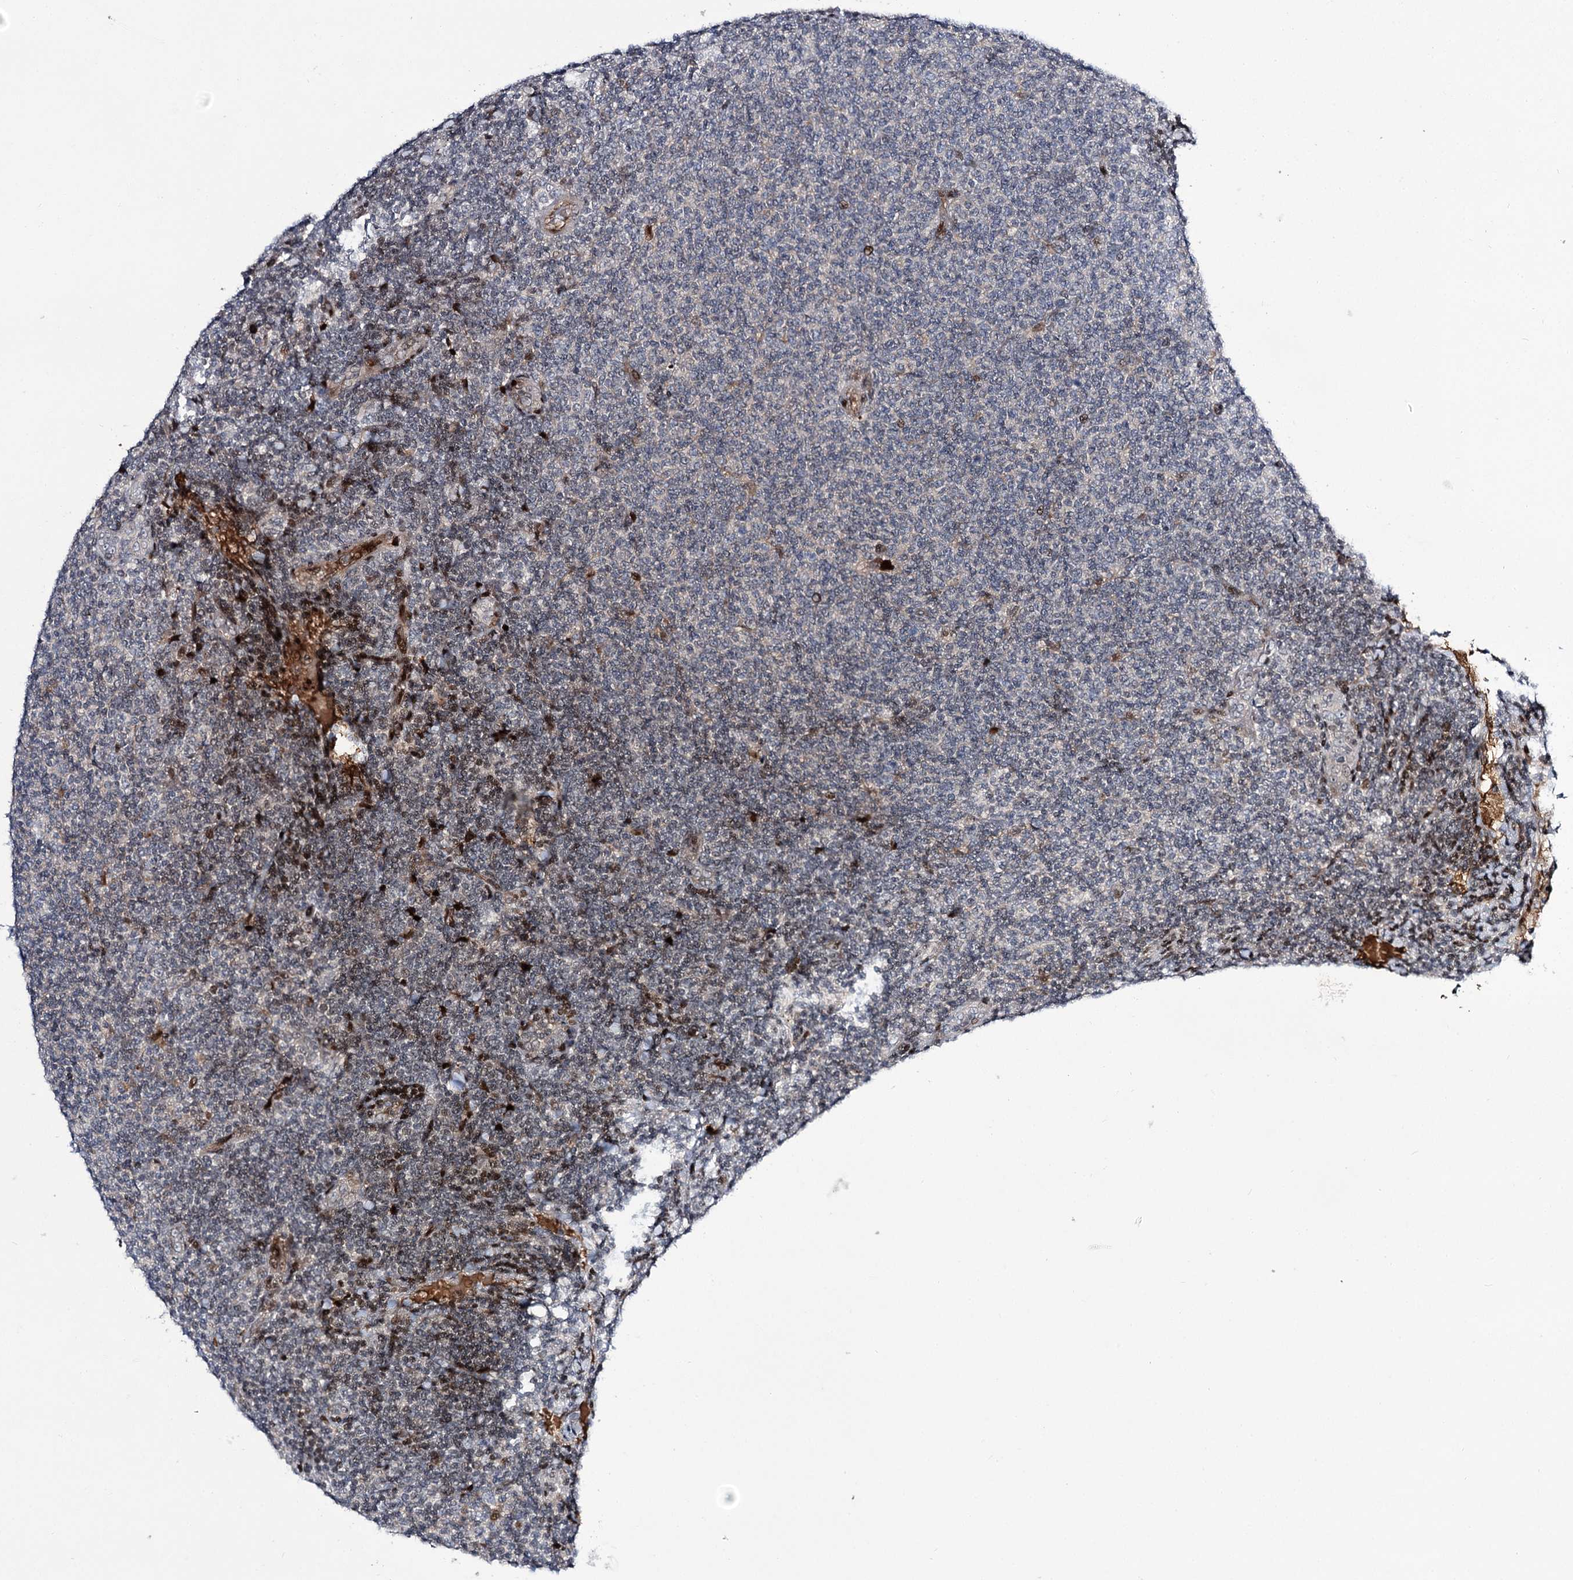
{"staining": {"intensity": "negative", "quantity": "none", "location": "none"}, "tissue": "lymphoma", "cell_type": "Tumor cells", "image_type": "cancer", "snomed": [{"axis": "morphology", "description": "Malignant lymphoma, non-Hodgkin's type, Low grade"}, {"axis": "topography", "description": "Lymph node"}], "caption": "The immunohistochemistry image has no significant expression in tumor cells of lymphoma tissue.", "gene": "ITFG2", "patient": {"sex": "male", "age": 66}}